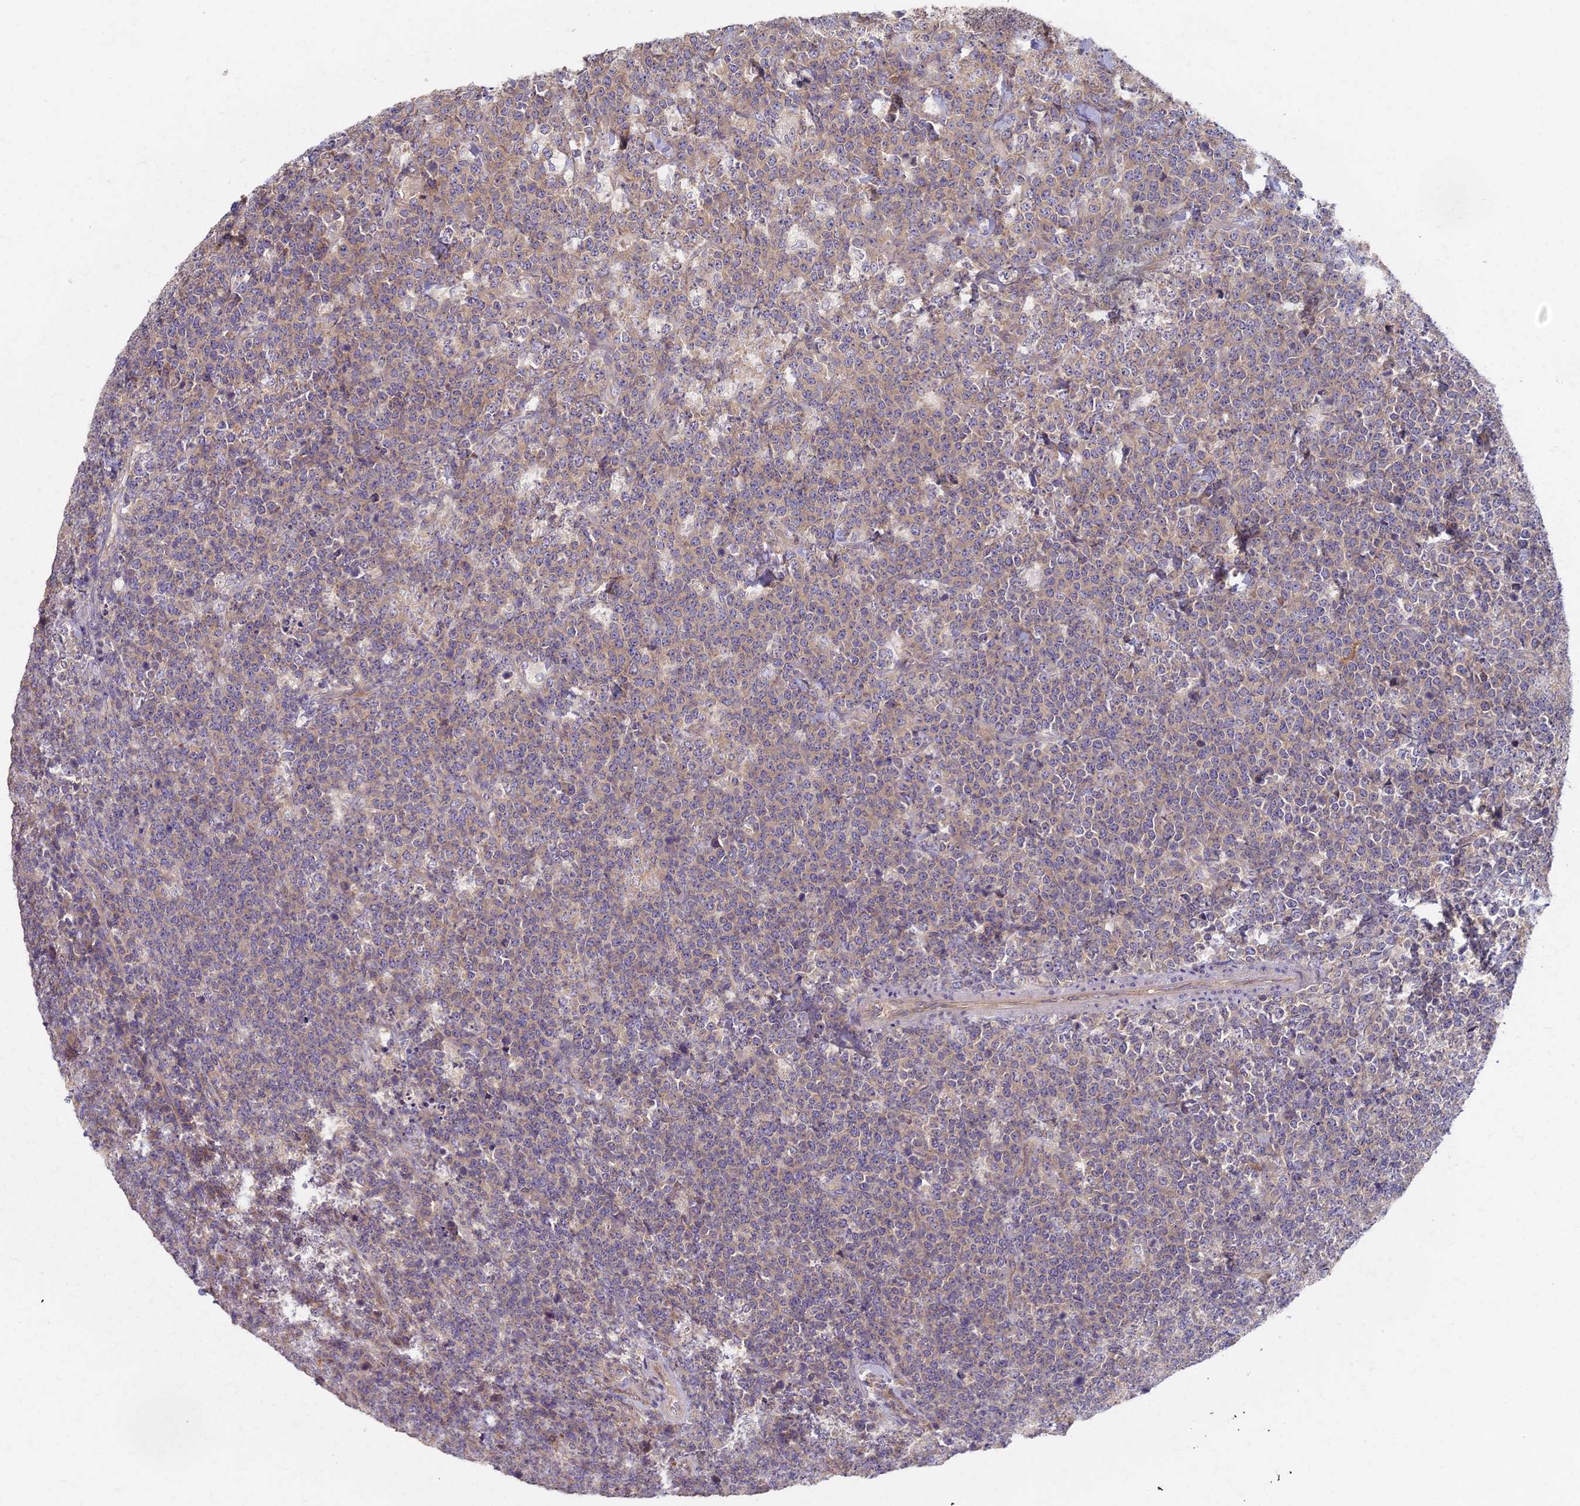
{"staining": {"intensity": "weak", "quantity": "<25%", "location": "cytoplasmic/membranous"}, "tissue": "lymphoma", "cell_type": "Tumor cells", "image_type": "cancer", "snomed": [{"axis": "morphology", "description": "Malignant lymphoma, non-Hodgkin's type, High grade"}, {"axis": "topography", "description": "Small intestine"}], "caption": "This is an immunohistochemistry (IHC) photomicrograph of high-grade malignant lymphoma, non-Hodgkin's type. There is no staining in tumor cells.", "gene": "AP4E1", "patient": {"sex": "male", "age": 8}}